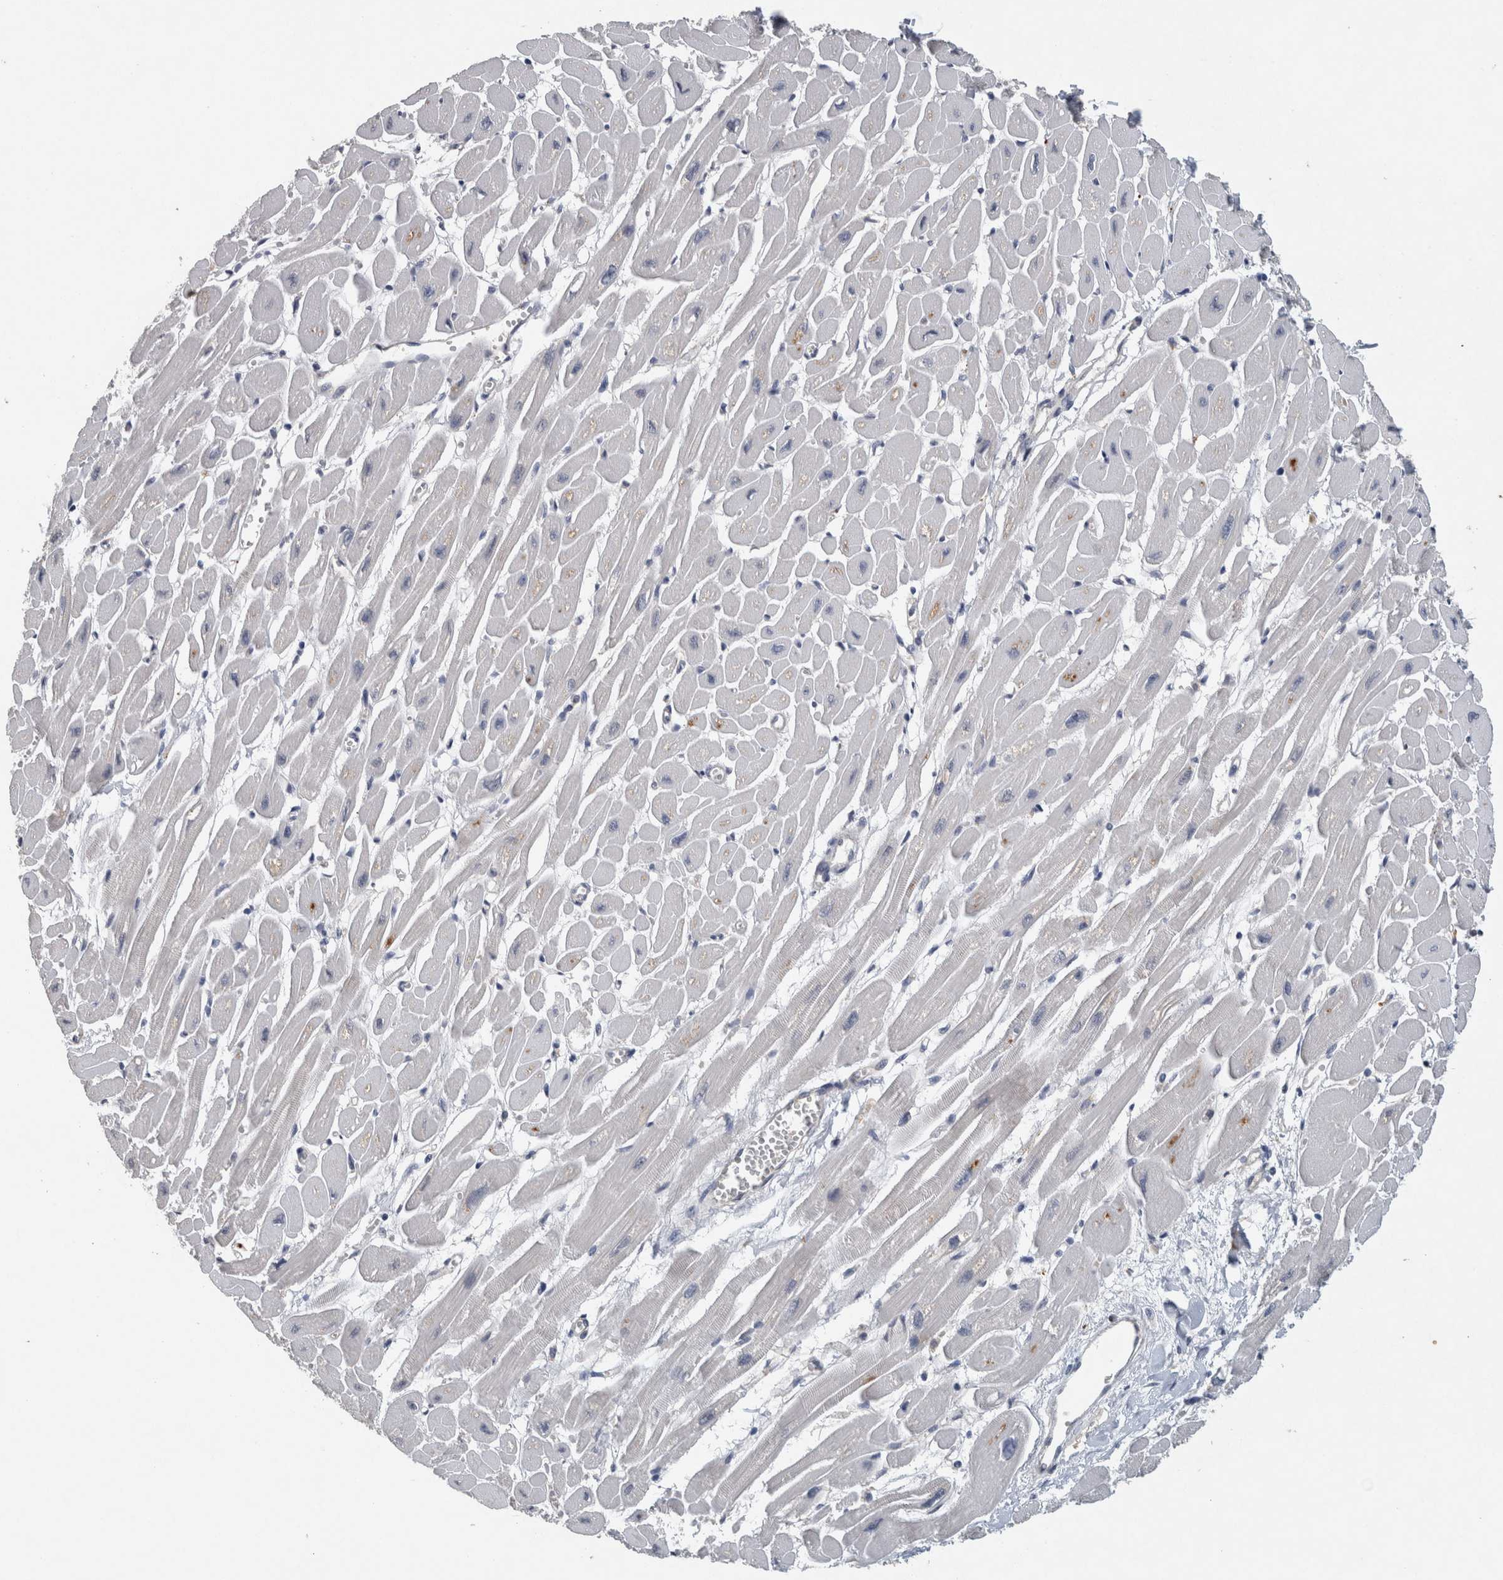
{"staining": {"intensity": "negative", "quantity": "none", "location": "none"}, "tissue": "heart muscle", "cell_type": "Cardiomyocytes", "image_type": "normal", "snomed": [{"axis": "morphology", "description": "Normal tissue, NOS"}, {"axis": "topography", "description": "Heart"}], "caption": "A high-resolution histopathology image shows immunohistochemistry staining of unremarkable heart muscle, which demonstrates no significant positivity in cardiomyocytes. Brightfield microscopy of immunohistochemistry (IHC) stained with DAB (brown) and hematoxylin (blue), captured at high magnification.", "gene": "HEXD", "patient": {"sex": "female", "age": 54}}